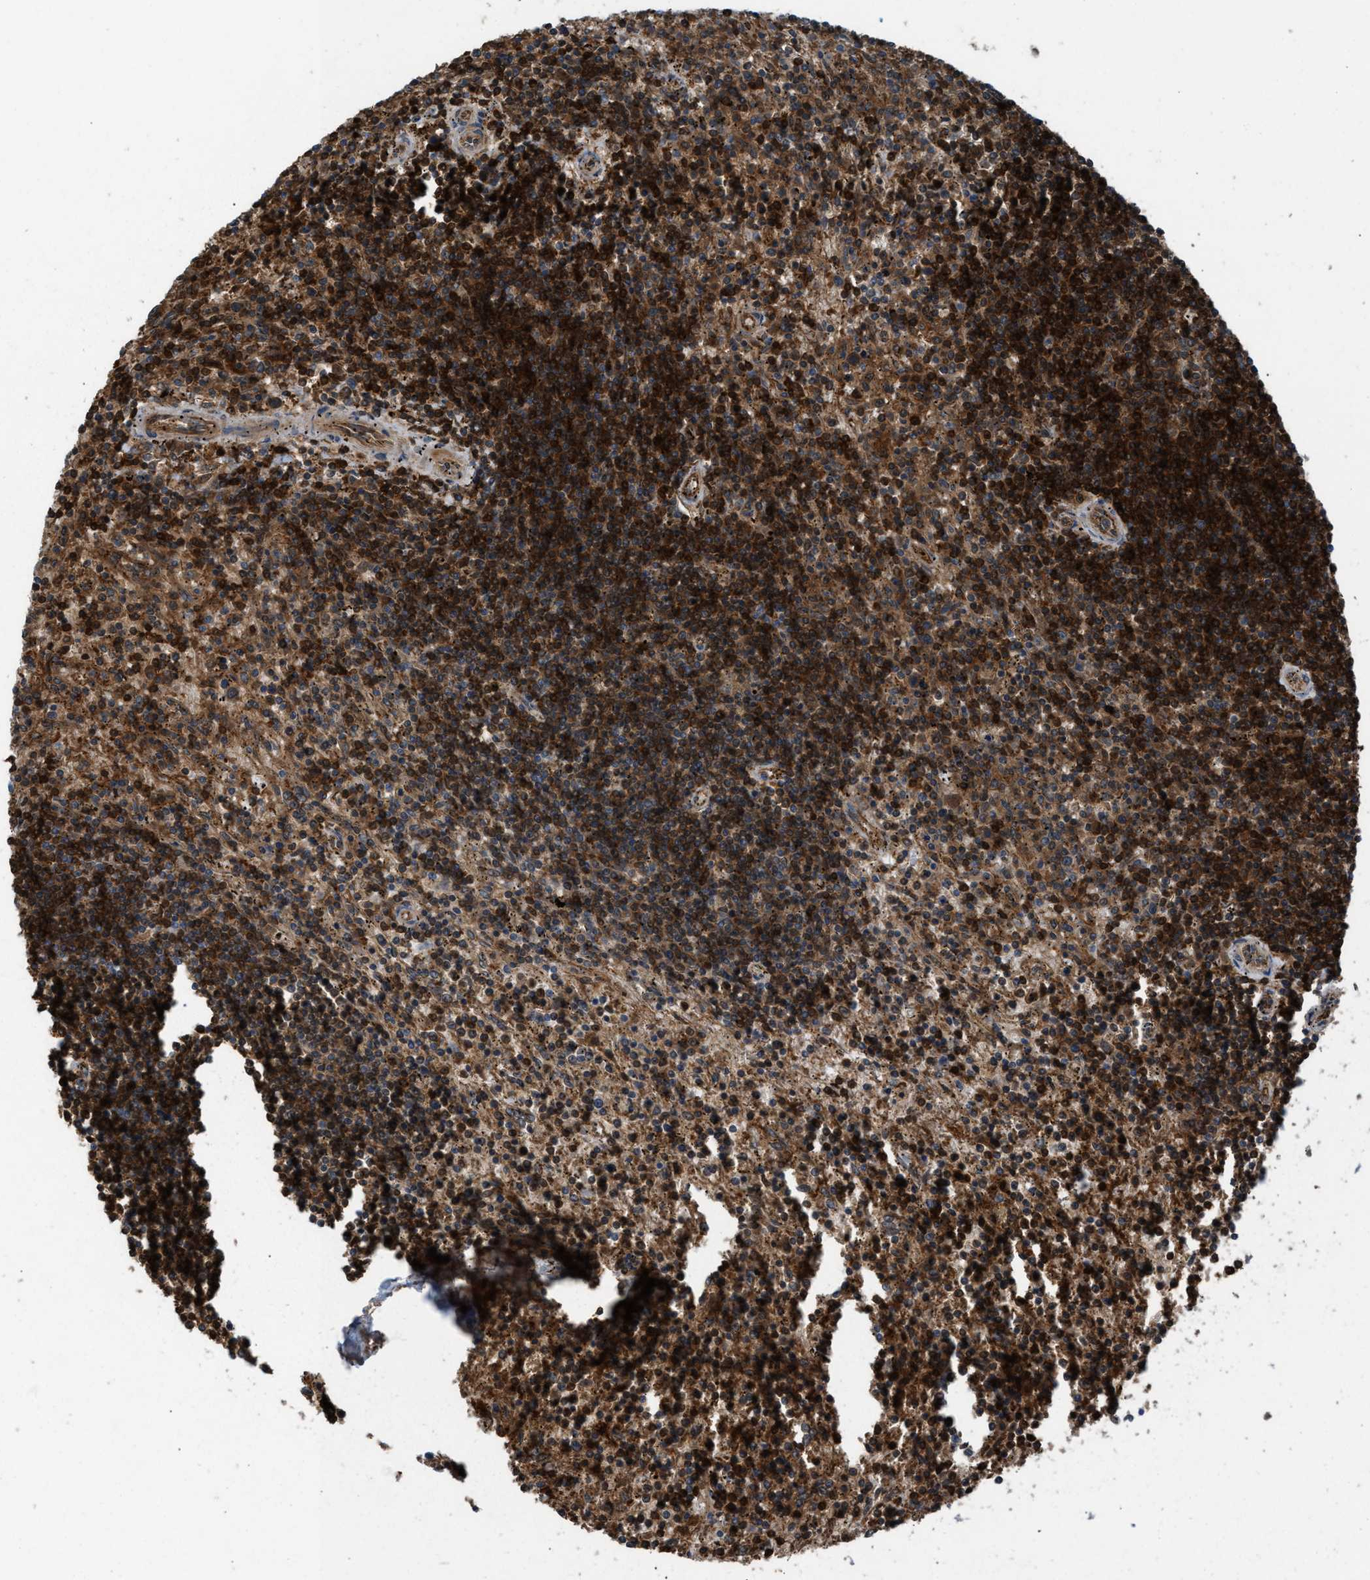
{"staining": {"intensity": "strong", "quantity": ">75%", "location": "cytoplasmic/membranous"}, "tissue": "lymphoma", "cell_type": "Tumor cells", "image_type": "cancer", "snomed": [{"axis": "morphology", "description": "Malignant lymphoma, non-Hodgkin's type, Low grade"}, {"axis": "topography", "description": "Spleen"}], "caption": "This is an image of immunohistochemistry (IHC) staining of malignant lymphoma, non-Hodgkin's type (low-grade), which shows strong positivity in the cytoplasmic/membranous of tumor cells.", "gene": "TPK1", "patient": {"sex": "male", "age": 76}}